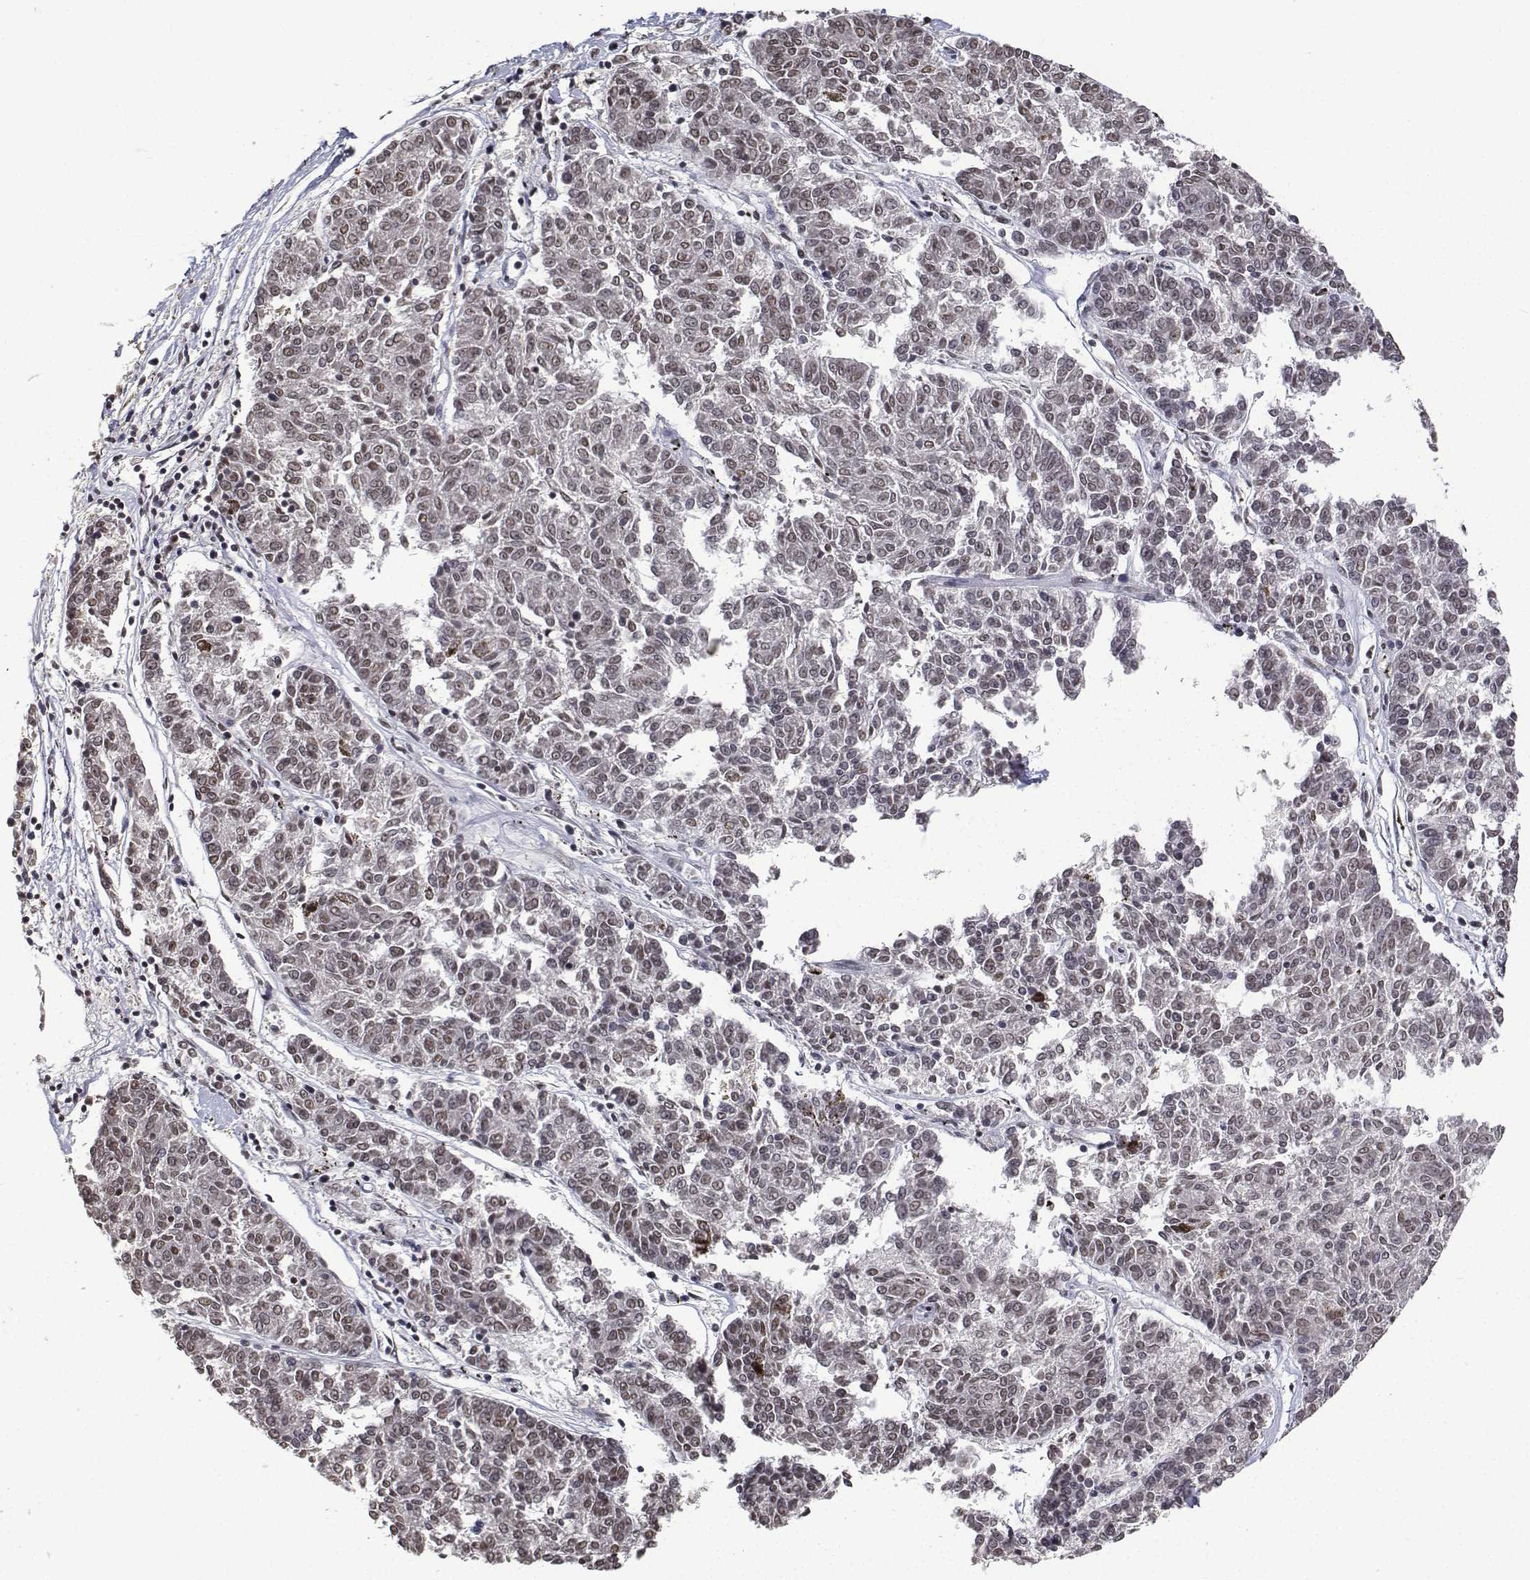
{"staining": {"intensity": "weak", "quantity": "<25%", "location": "nuclear"}, "tissue": "melanoma", "cell_type": "Tumor cells", "image_type": "cancer", "snomed": [{"axis": "morphology", "description": "Malignant melanoma, NOS"}, {"axis": "topography", "description": "Skin"}], "caption": "IHC photomicrograph of malignant melanoma stained for a protein (brown), which displays no expression in tumor cells. The staining was performed using DAB to visualize the protein expression in brown, while the nuclei were stained in blue with hematoxylin (Magnification: 20x).", "gene": "ATRX", "patient": {"sex": "female", "age": 72}}